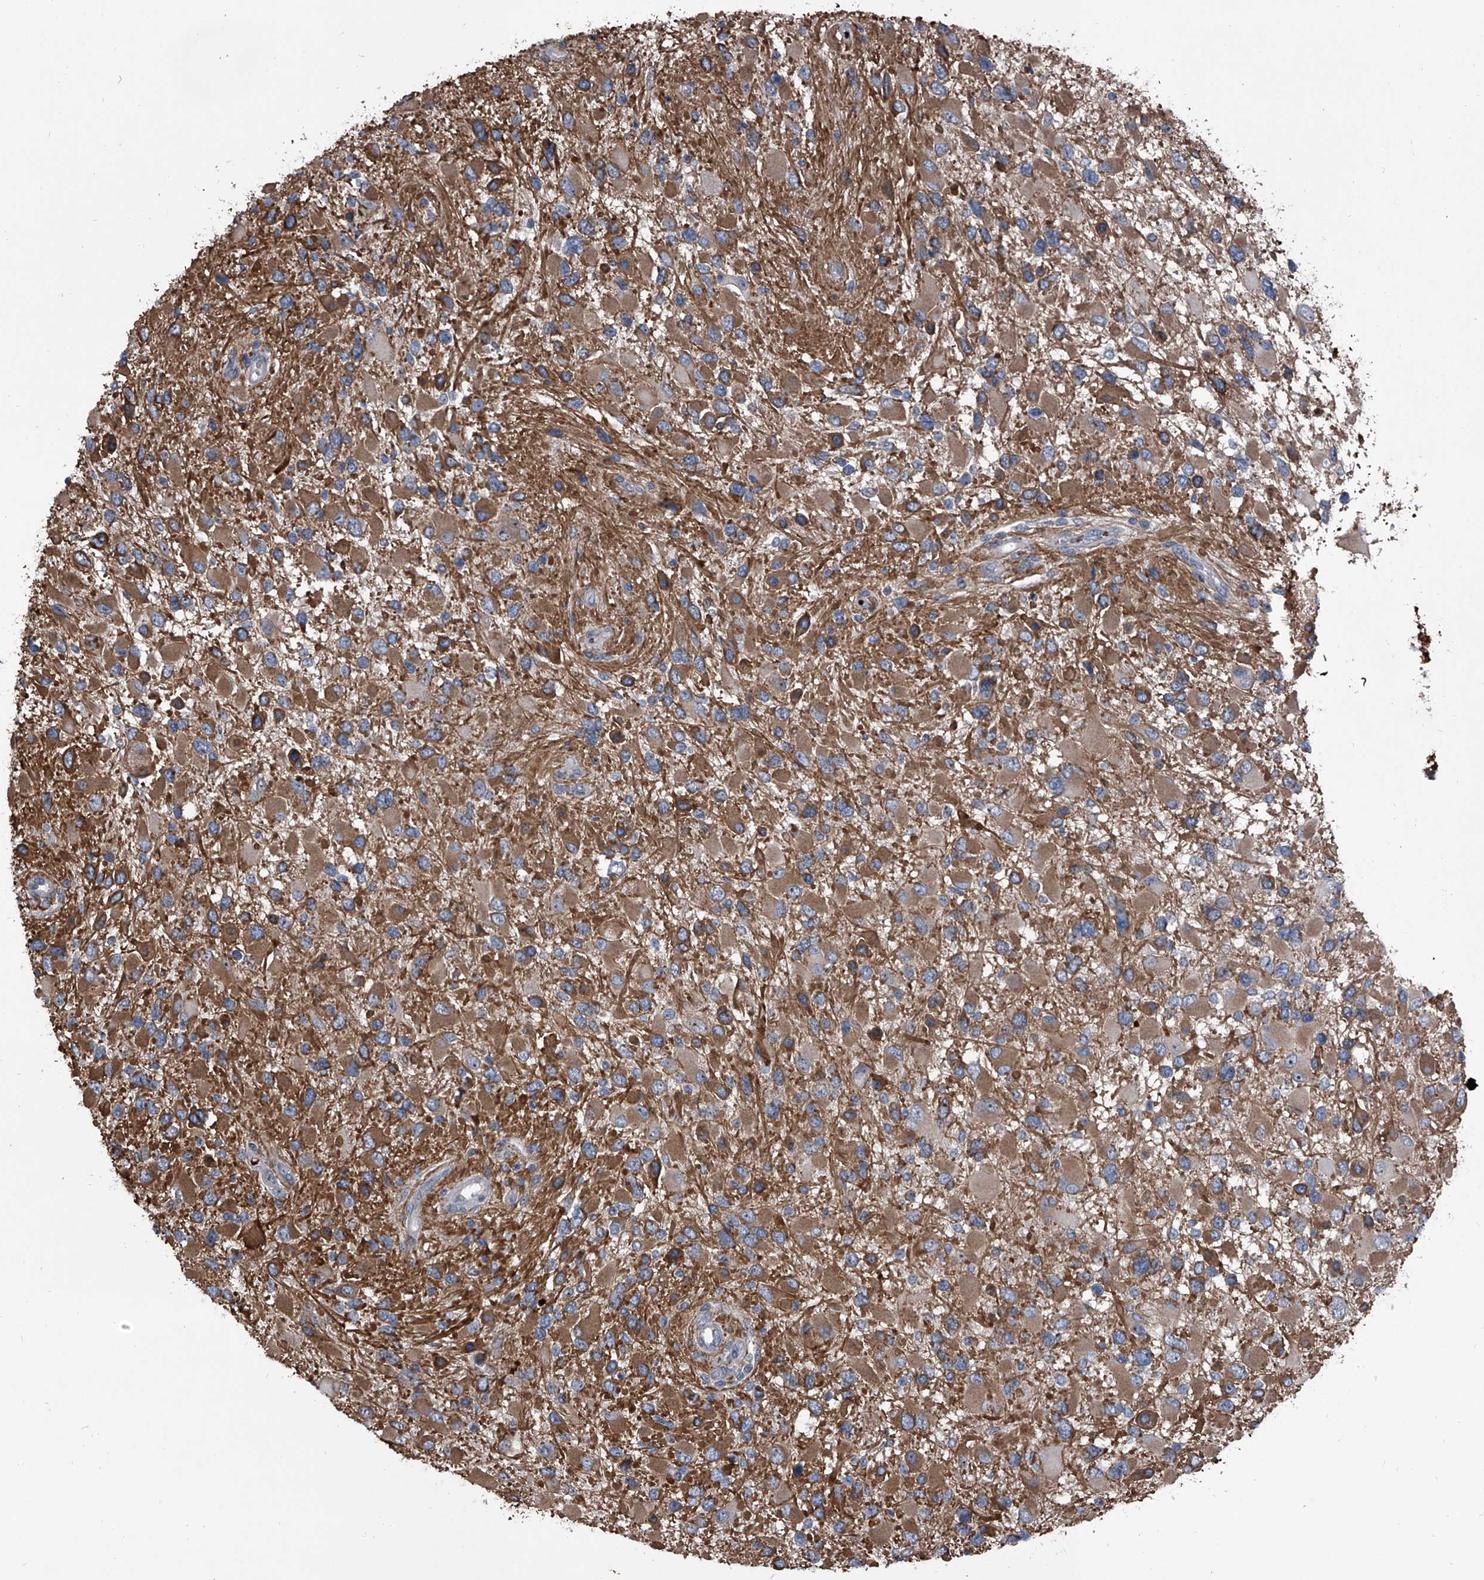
{"staining": {"intensity": "moderate", "quantity": "25%-75%", "location": "cytoplasmic/membranous"}, "tissue": "glioma", "cell_type": "Tumor cells", "image_type": "cancer", "snomed": [{"axis": "morphology", "description": "Glioma, malignant, High grade"}, {"axis": "topography", "description": "Brain"}], "caption": "About 25%-75% of tumor cells in glioma demonstrate moderate cytoplasmic/membranous protein positivity as visualized by brown immunohistochemical staining.", "gene": "CEP85L", "patient": {"sex": "male", "age": 53}}